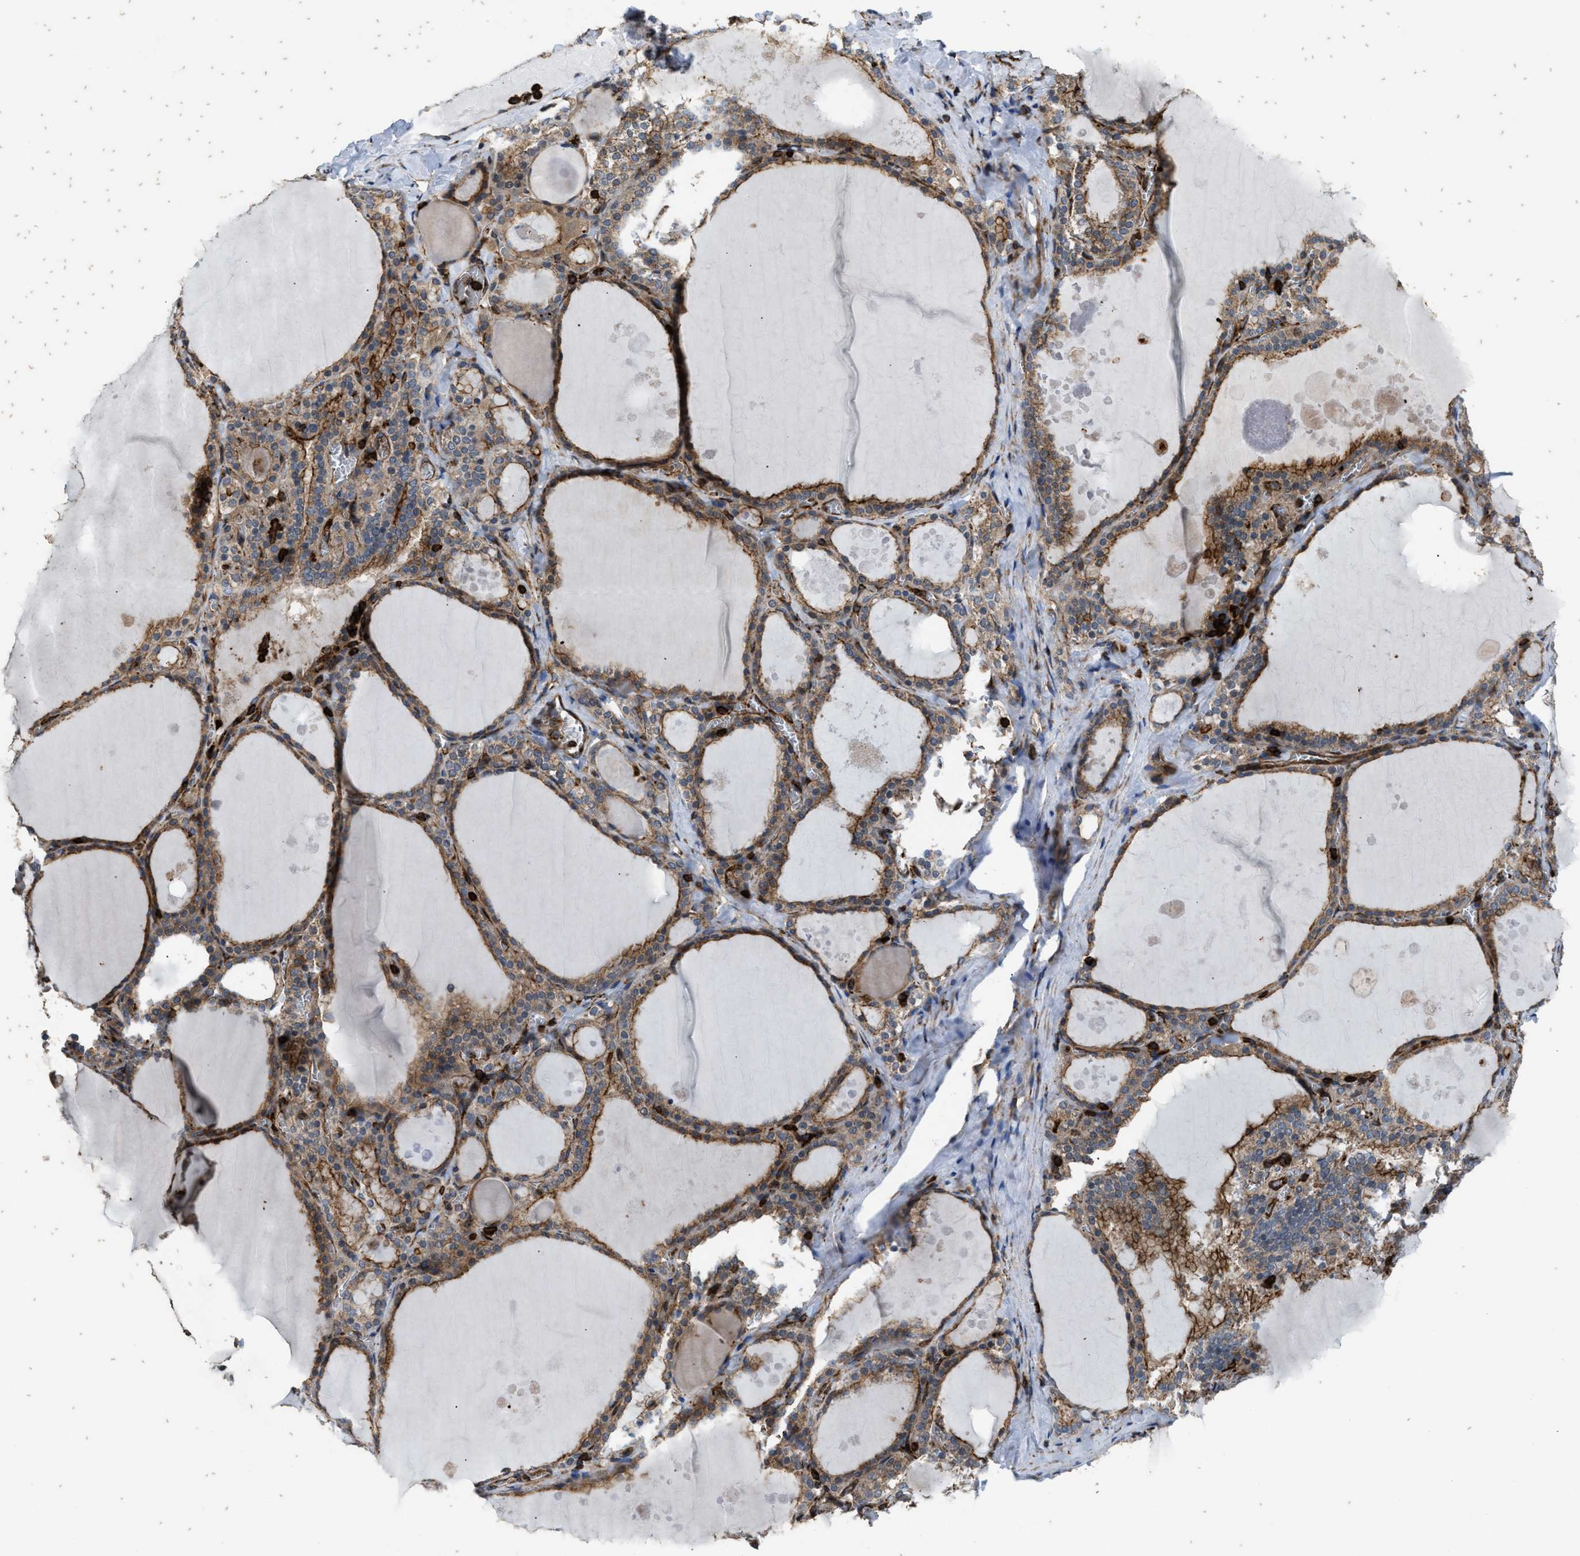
{"staining": {"intensity": "moderate", "quantity": ">75%", "location": "cytoplasmic/membranous"}, "tissue": "thyroid gland", "cell_type": "Glandular cells", "image_type": "normal", "snomed": [{"axis": "morphology", "description": "Normal tissue, NOS"}, {"axis": "topography", "description": "Thyroid gland"}], "caption": "Thyroid gland stained with immunohistochemistry displays moderate cytoplasmic/membranous positivity in about >75% of glandular cells.", "gene": "EGLN1", "patient": {"sex": "male", "age": 56}}